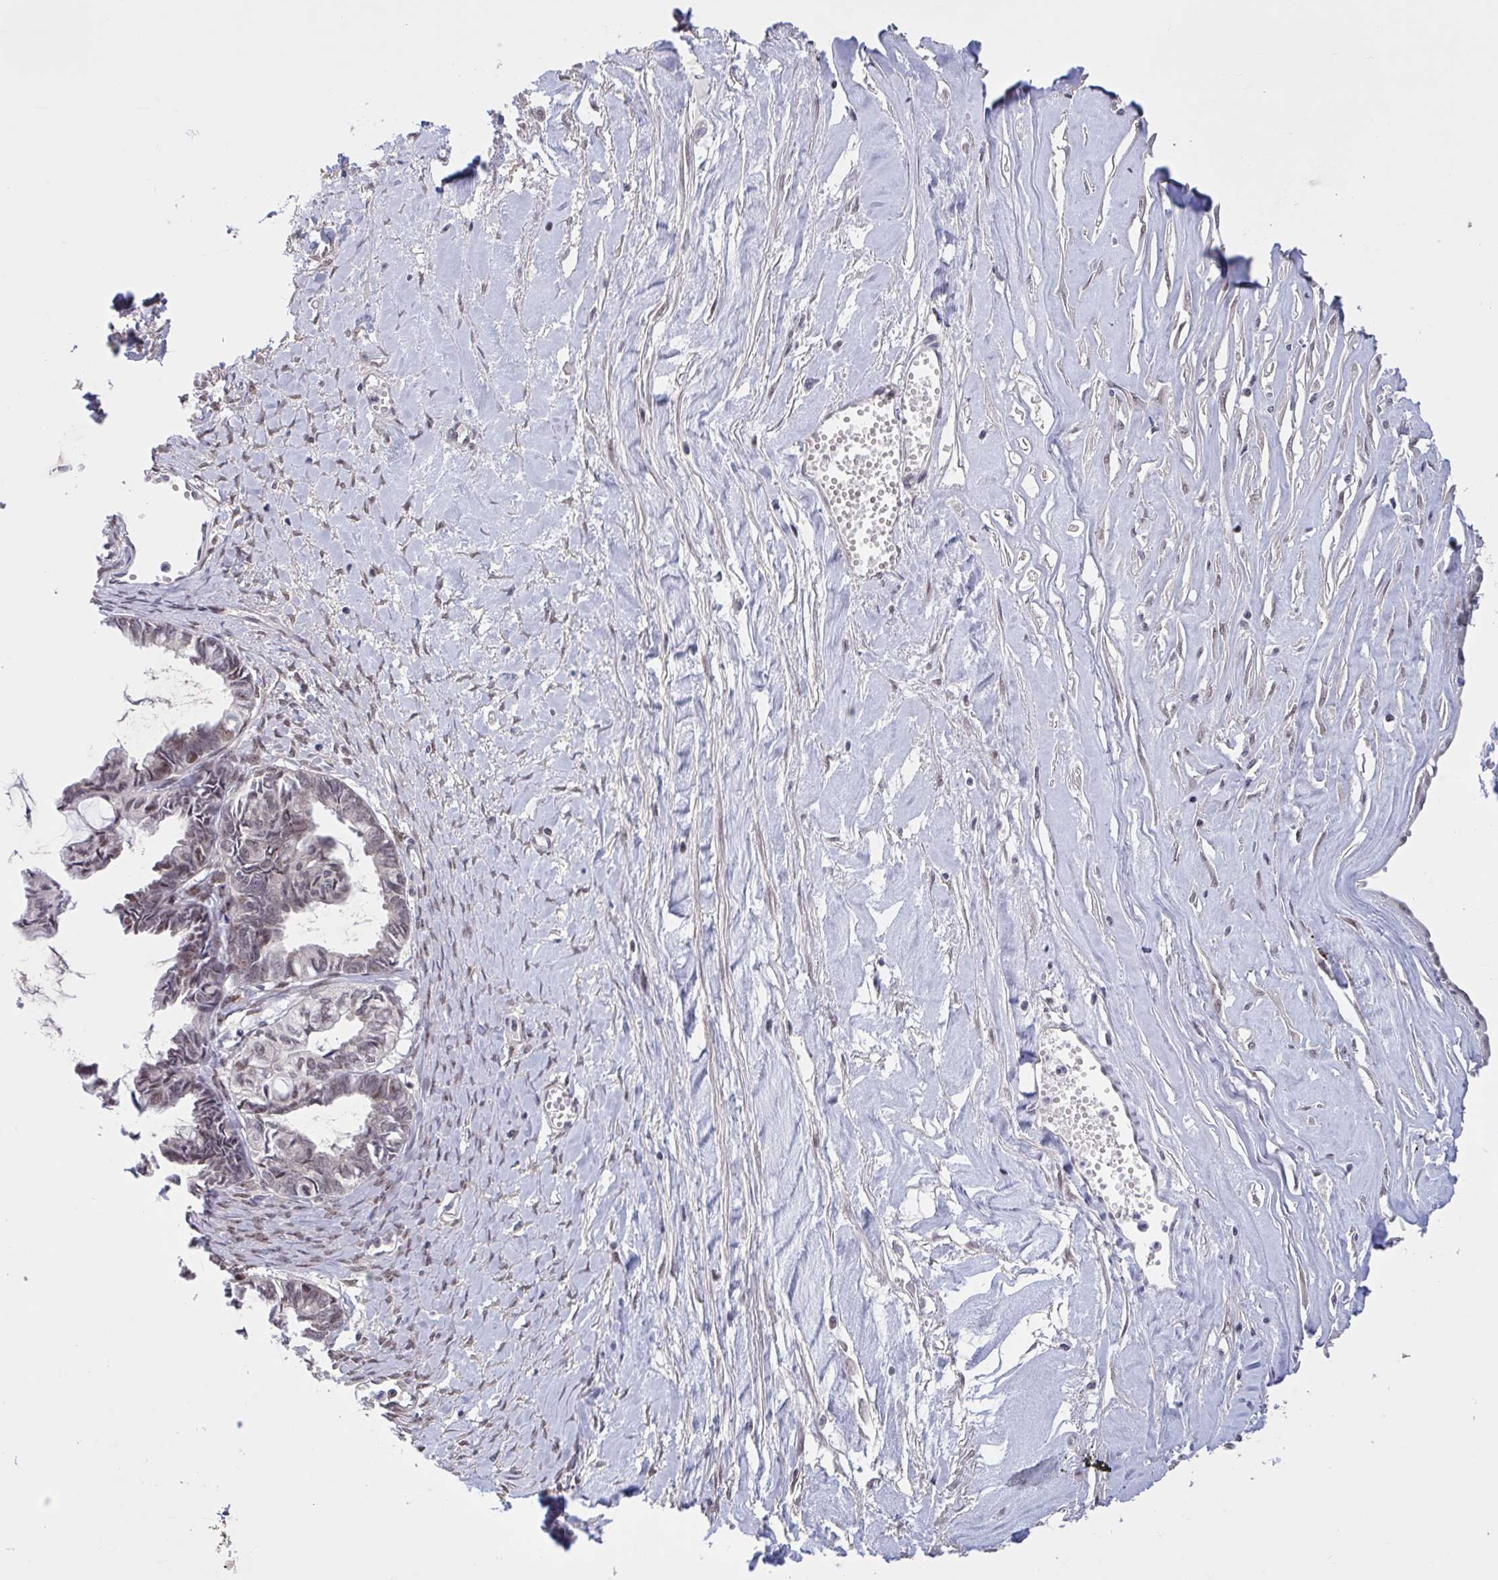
{"staining": {"intensity": "negative", "quantity": "none", "location": "none"}, "tissue": "ovarian cancer", "cell_type": "Tumor cells", "image_type": "cancer", "snomed": [{"axis": "morphology", "description": "Cystadenocarcinoma, mucinous, NOS"}, {"axis": "topography", "description": "Ovary"}], "caption": "This is an immunohistochemistry (IHC) histopathology image of mucinous cystadenocarcinoma (ovarian). There is no expression in tumor cells.", "gene": "ZNF414", "patient": {"sex": "female", "age": 61}}